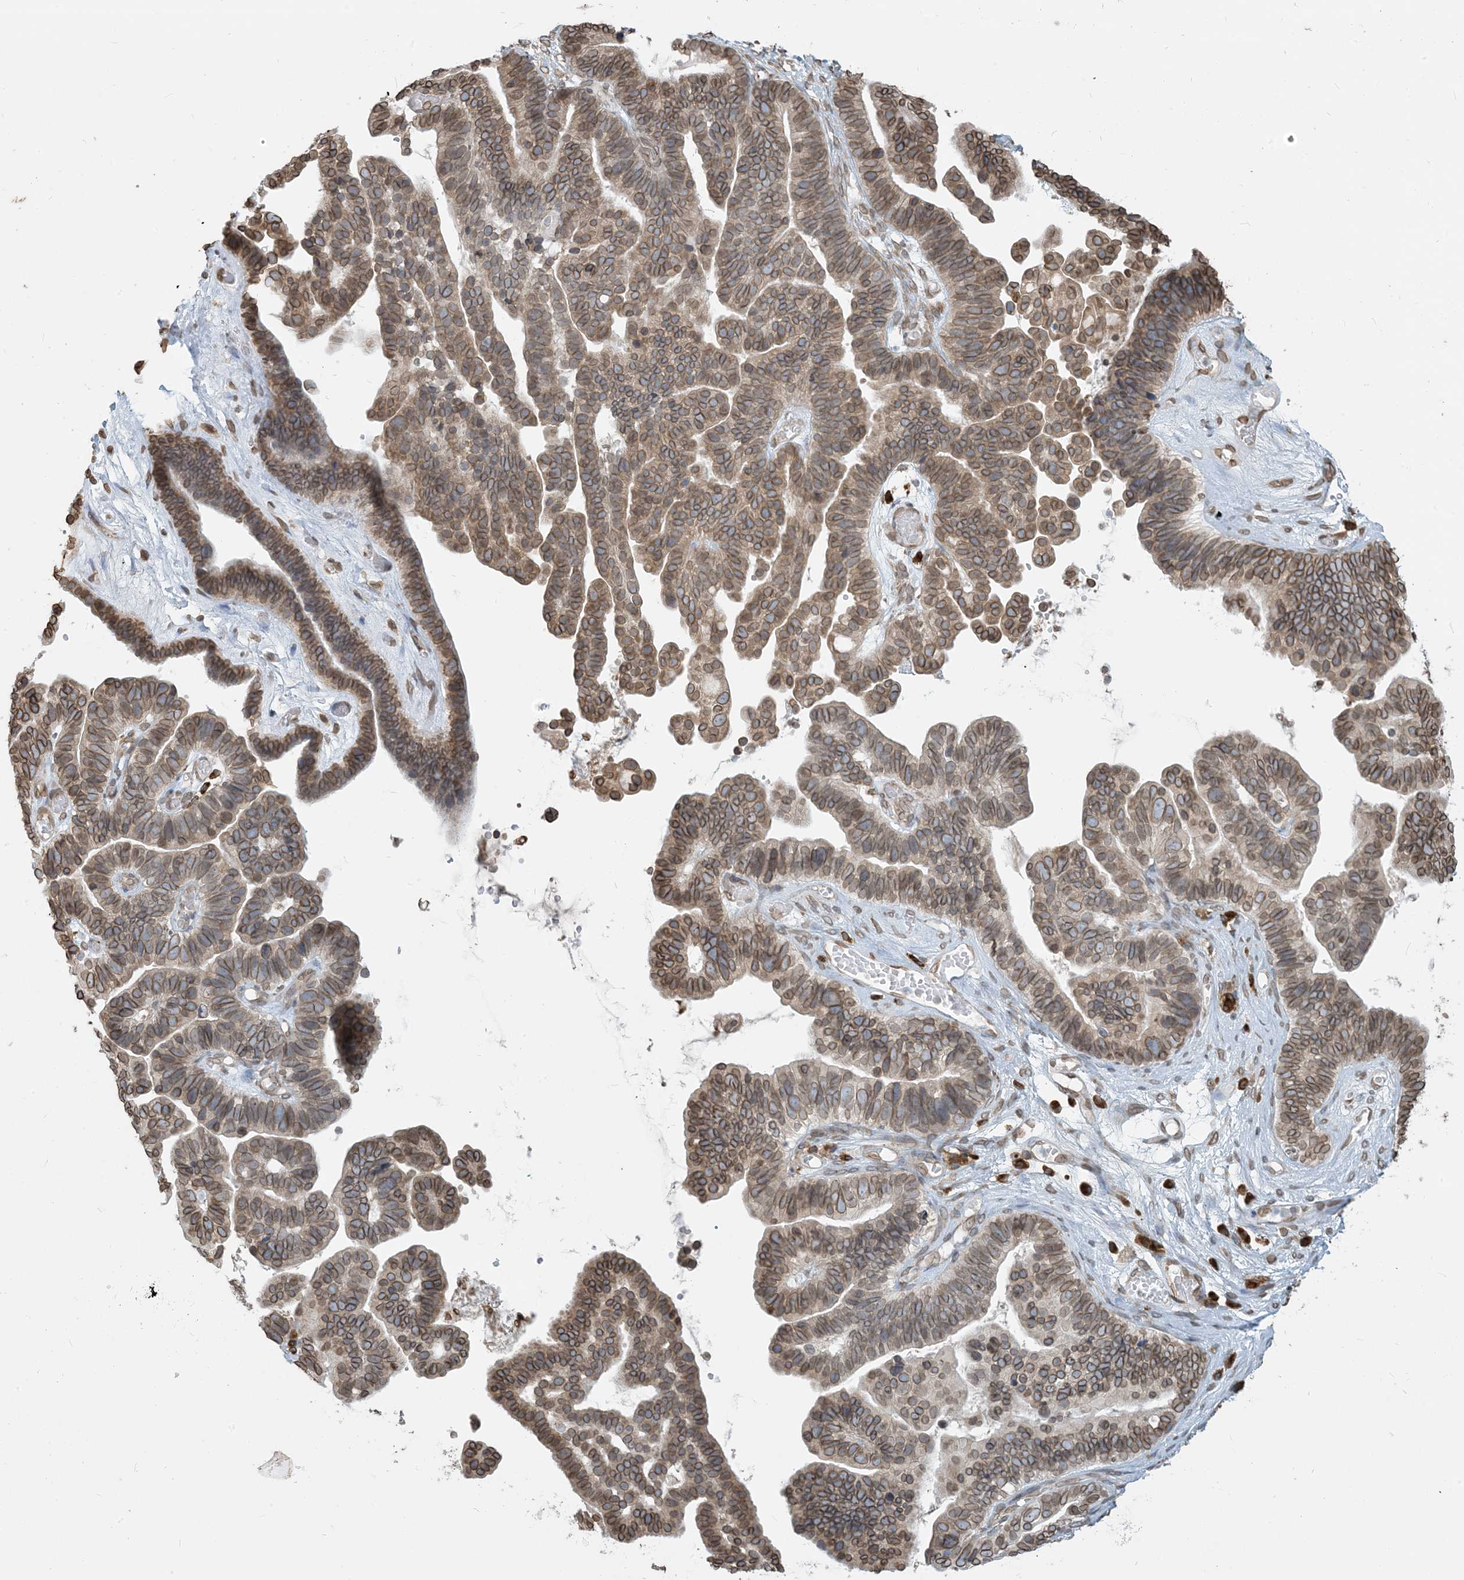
{"staining": {"intensity": "moderate", "quantity": ">75%", "location": "cytoplasmic/membranous,nuclear"}, "tissue": "ovarian cancer", "cell_type": "Tumor cells", "image_type": "cancer", "snomed": [{"axis": "morphology", "description": "Cystadenocarcinoma, serous, NOS"}, {"axis": "topography", "description": "Ovary"}], "caption": "Moderate cytoplasmic/membranous and nuclear staining is present in approximately >75% of tumor cells in ovarian cancer (serous cystadenocarcinoma). Immunohistochemistry (ihc) stains the protein of interest in brown and the nuclei are stained blue.", "gene": "WWP1", "patient": {"sex": "female", "age": 56}}